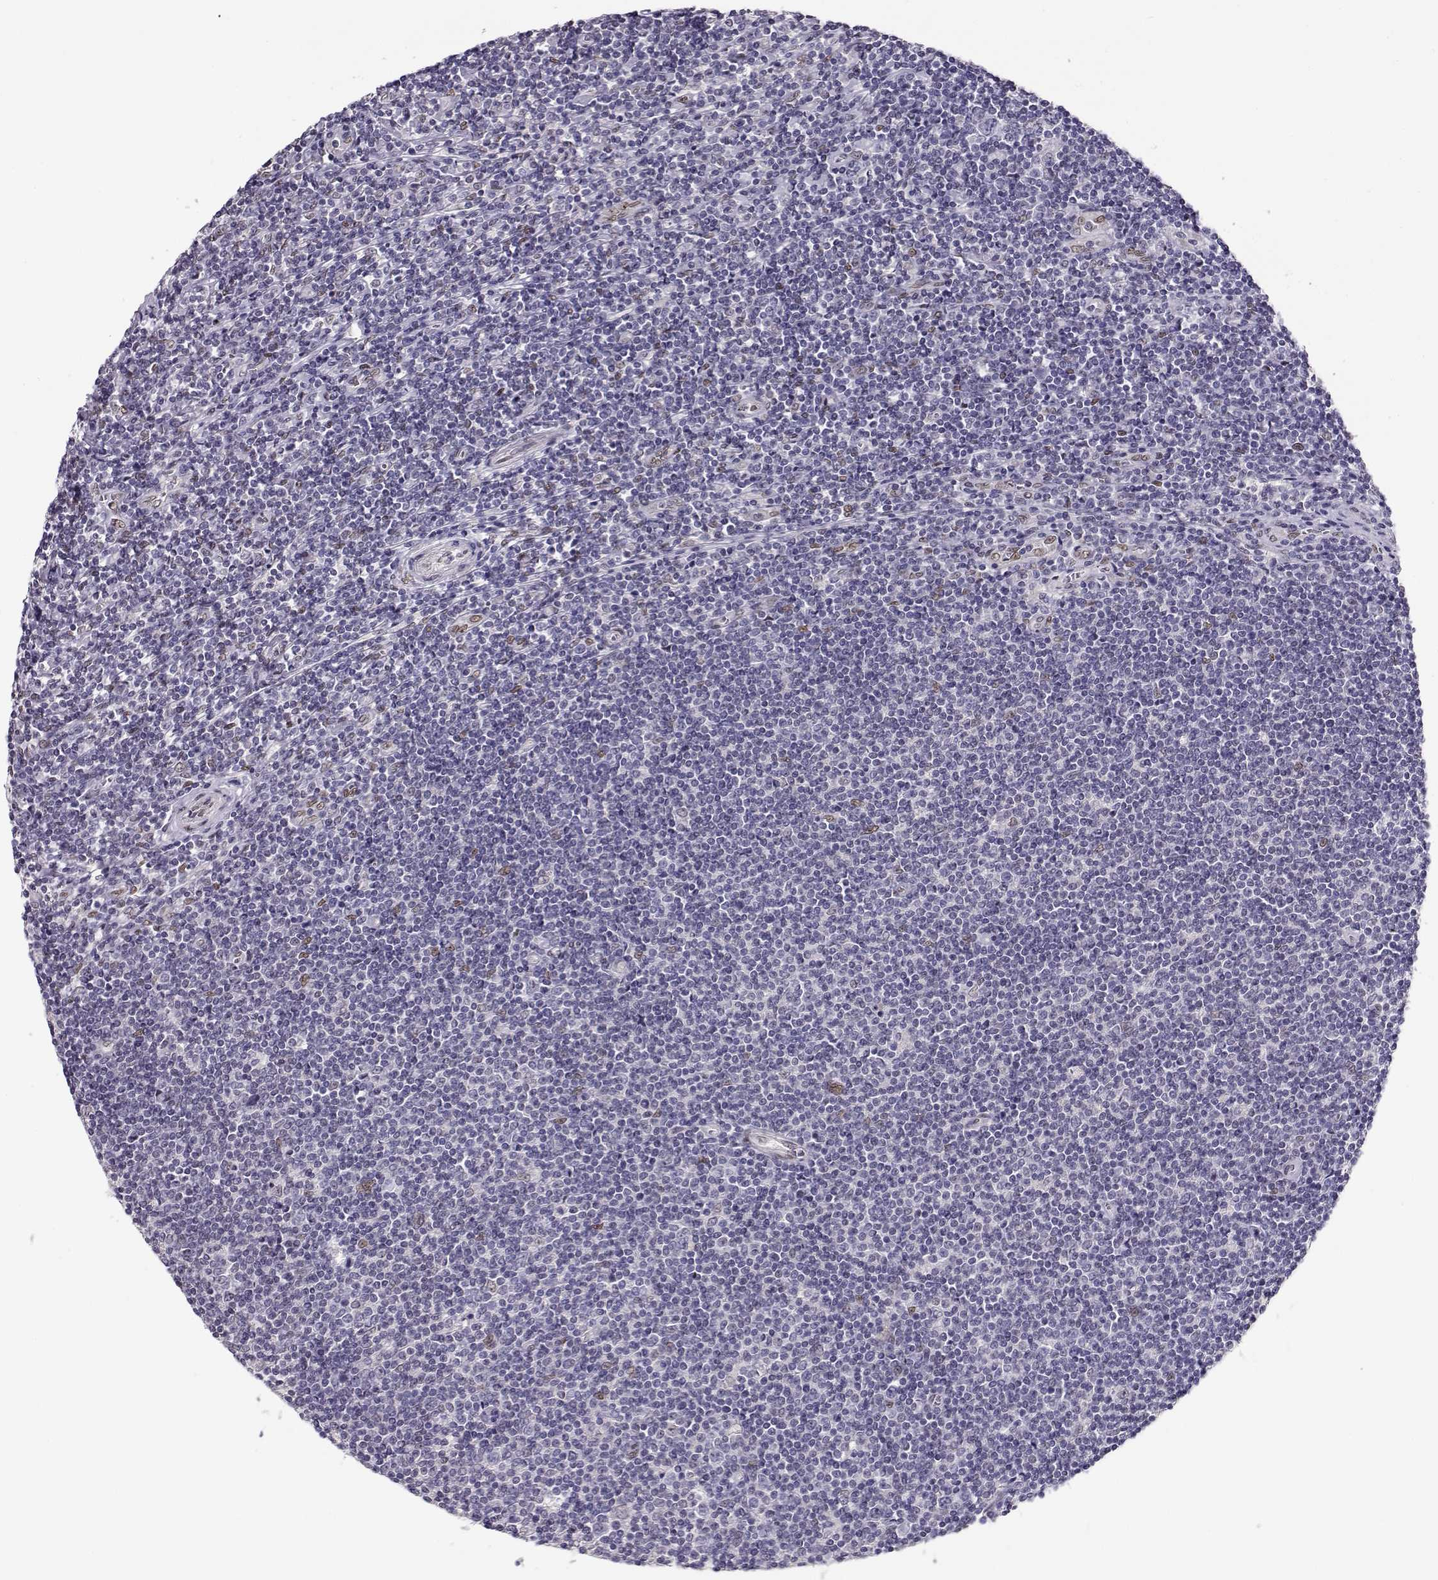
{"staining": {"intensity": "weak", "quantity": "25%-75%", "location": "nuclear"}, "tissue": "lymphoma", "cell_type": "Tumor cells", "image_type": "cancer", "snomed": [{"axis": "morphology", "description": "Hodgkin's disease, NOS"}, {"axis": "topography", "description": "Lymph node"}], "caption": "Immunohistochemical staining of human lymphoma shows weak nuclear protein expression in approximately 25%-75% of tumor cells. Using DAB (brown) and hematoxylin (blue) stains, captured at high magnification using brightfield microscopy.", "gene": "POLI", "patient": {"sex": "male", "age": 40}}